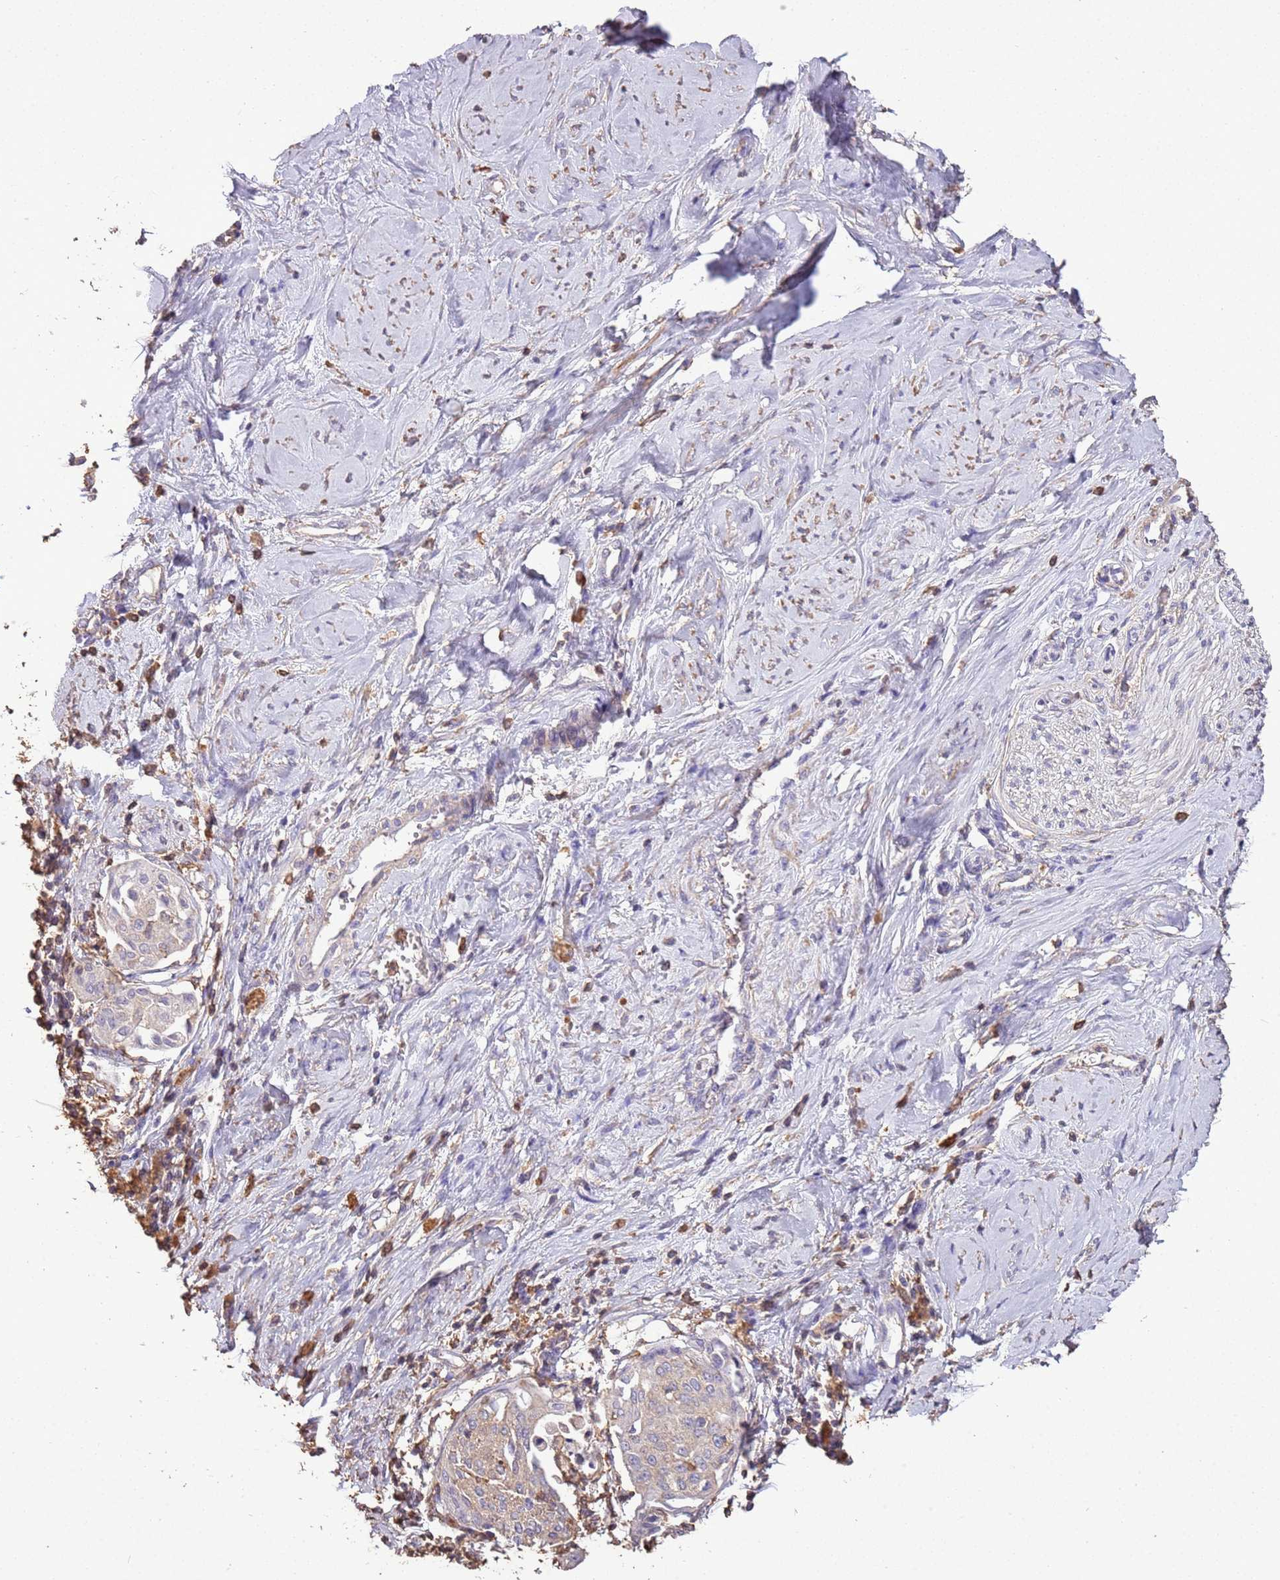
{"staining": {"intensity": "negative", "quantity": "none", "location": "none"}, "tissue": "cervical cancer", "cell_type": "Tumor cells", "image_type": "cancer", "snomed": [{"axis": "morphology", "description": "Squamous cell carcinoma, NOS"}, {"axis": "topography", "description": "Cervix"}], "caption": "Tumor cells are negative for protein expression in human squamous cell carcinoma (cervical).", "gene": "ARL10", "patient": {"sex": "female", "age": 44}}